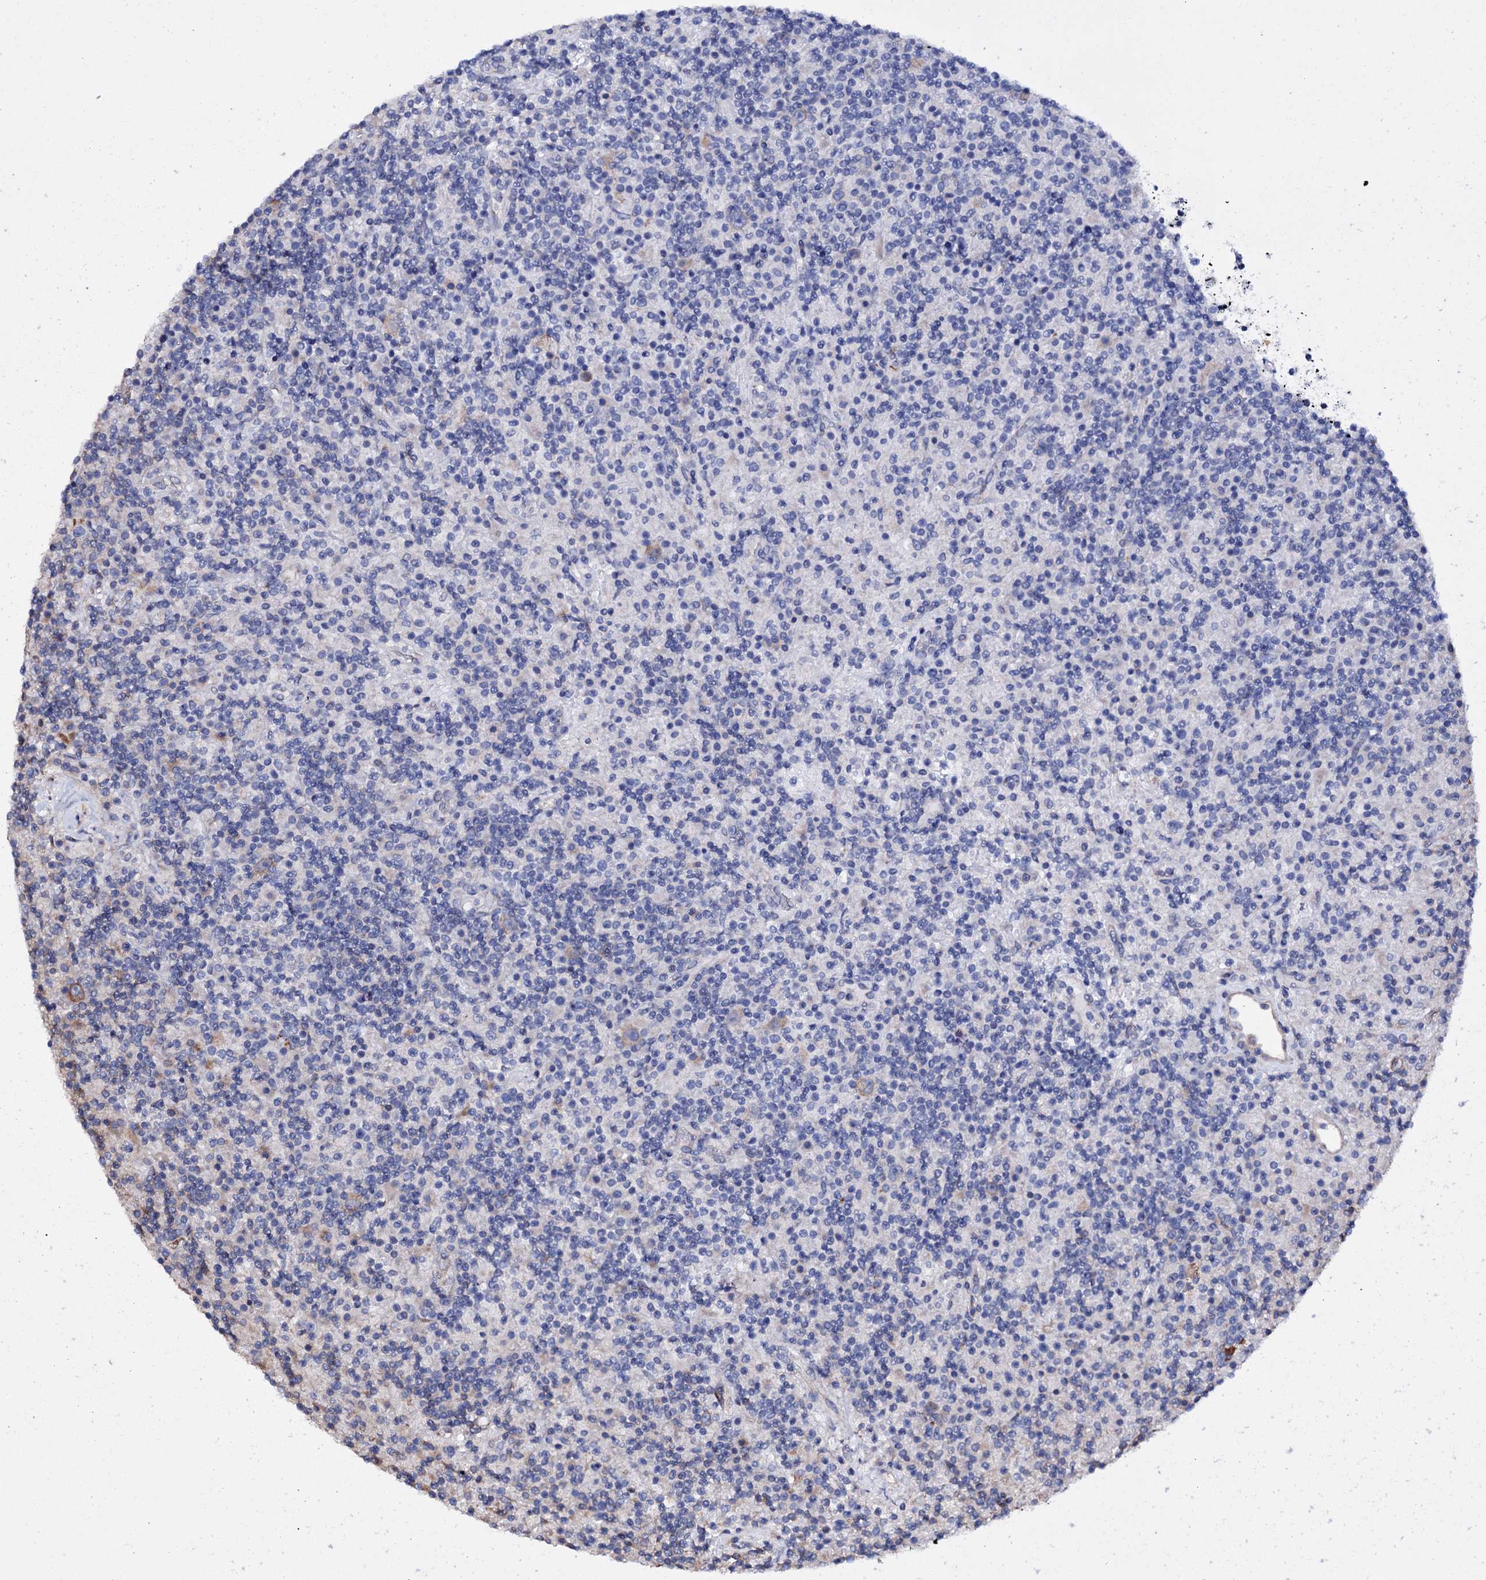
{"staining": {"intensity": "negative", "quantity": "none", "location": "none"}, "tissue": "lymphoma", "cell_type": "Tumor cells", "image_type": "cancer", "snomed": [{"axis": "morphology", "description": "Hodgkin's disease, NOS"}, {"axis": "topography", "description": "Lymph node"}], "caption": "The photomicrograph displays no staining of tumor cells in Hodgkin's disease.", "gene": "SCPEP1", "patient": {"sex": "male", "age": 70}}